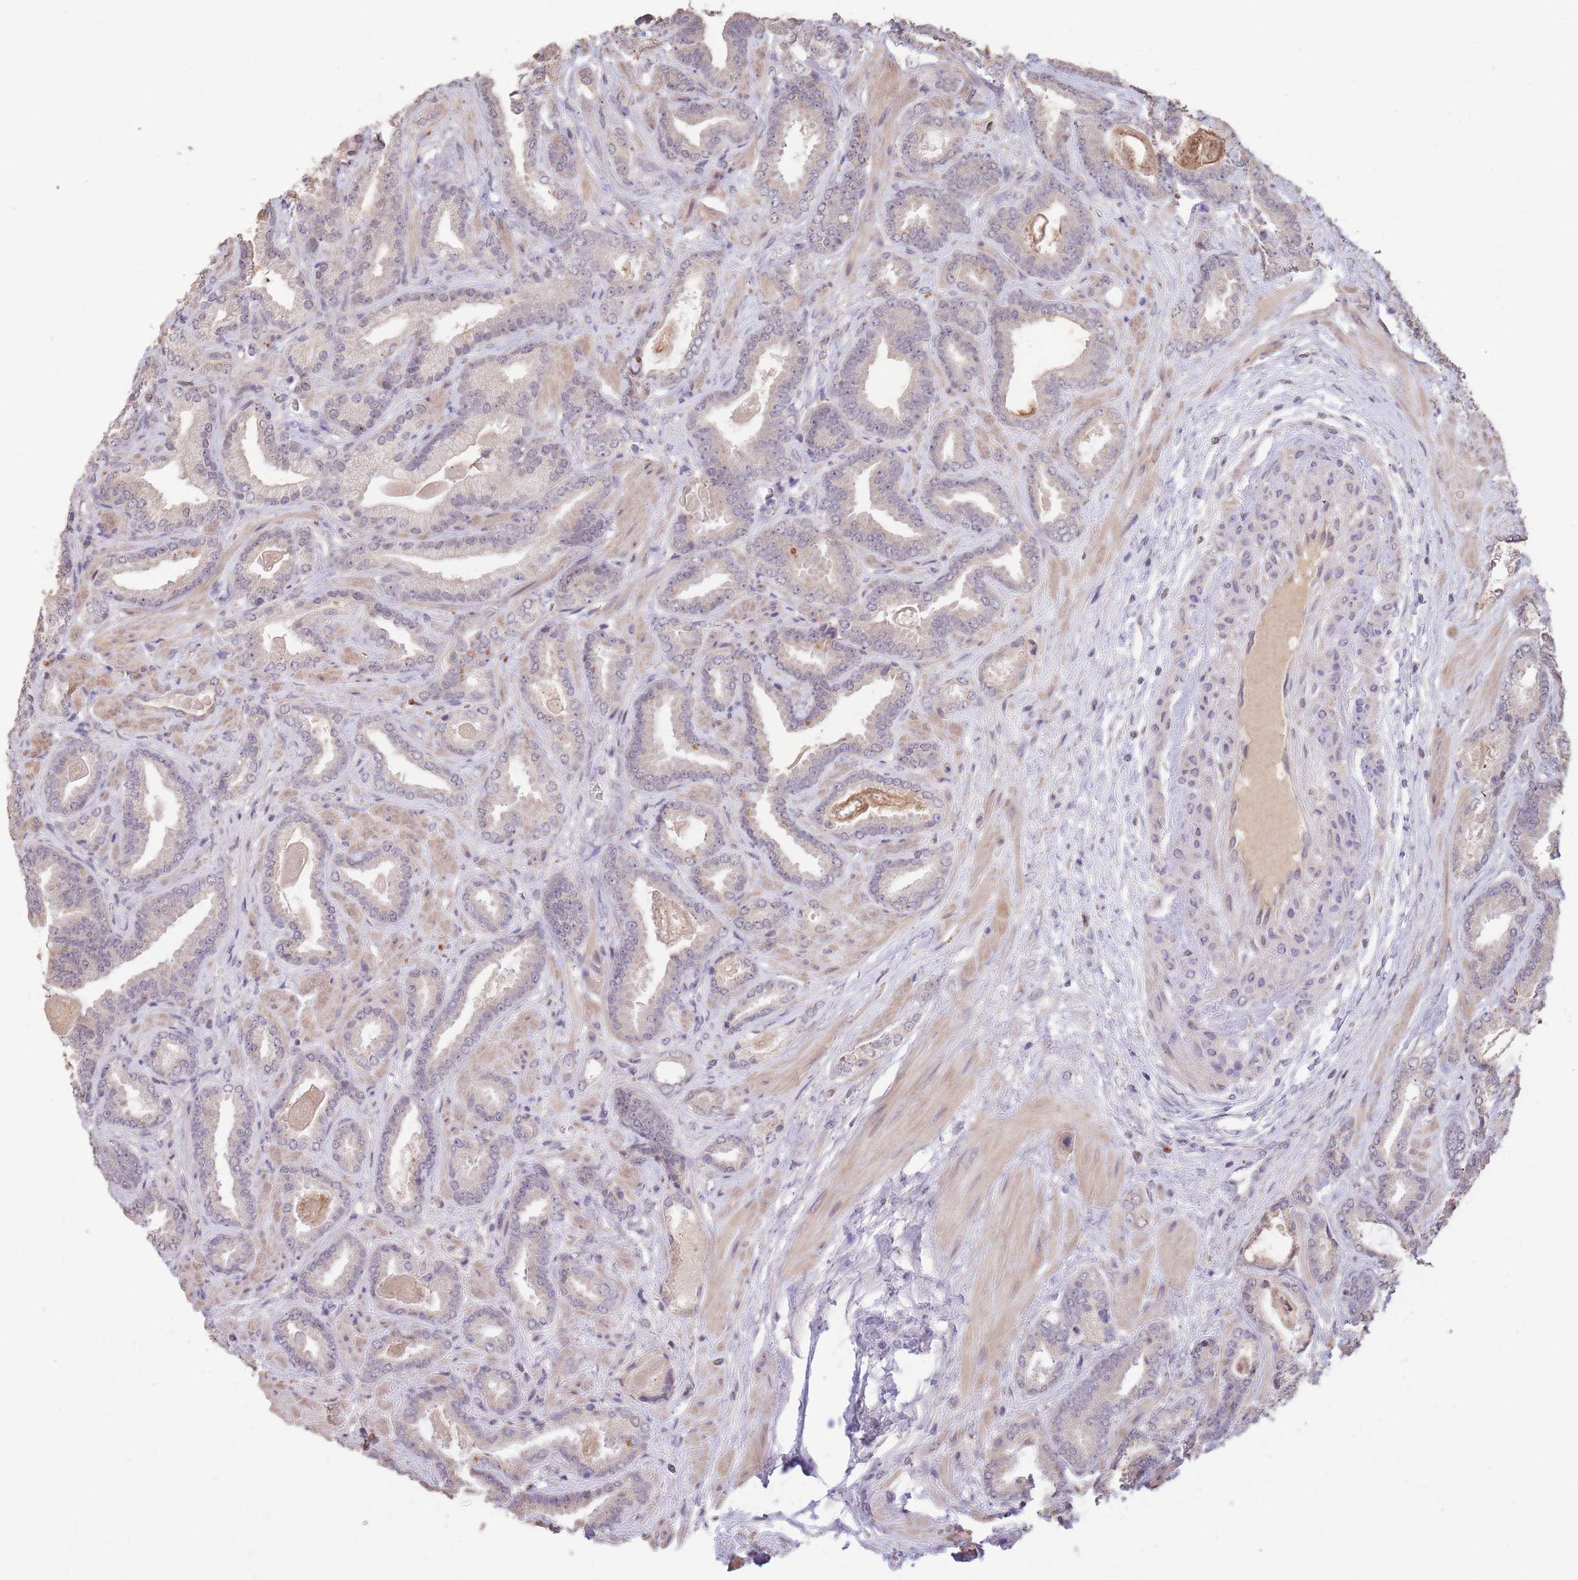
{"staining": {"intensity": "negative", "quantity": "none", "location": "none"}, "tissue": "prostate cancer", "cell_type": "Tumor cells", "image_type": "cancer", "snomed": [{"axis": "morphology", "description": "Adenocarcinoma, Low grade"}, {"axis": "topography", "description": "Prostate"}], "caption": "Tumor cells are negative for brown protein staining in prostate cancer. (Stains: DAB (3,3'-diaminobenzidine) immunohistochemistry with hematoxylin counter stain, Microscopy: brightfield microscopy at high magnification).", "gene": "RGS14", "patient": {"sex": "male", "age": 62}}